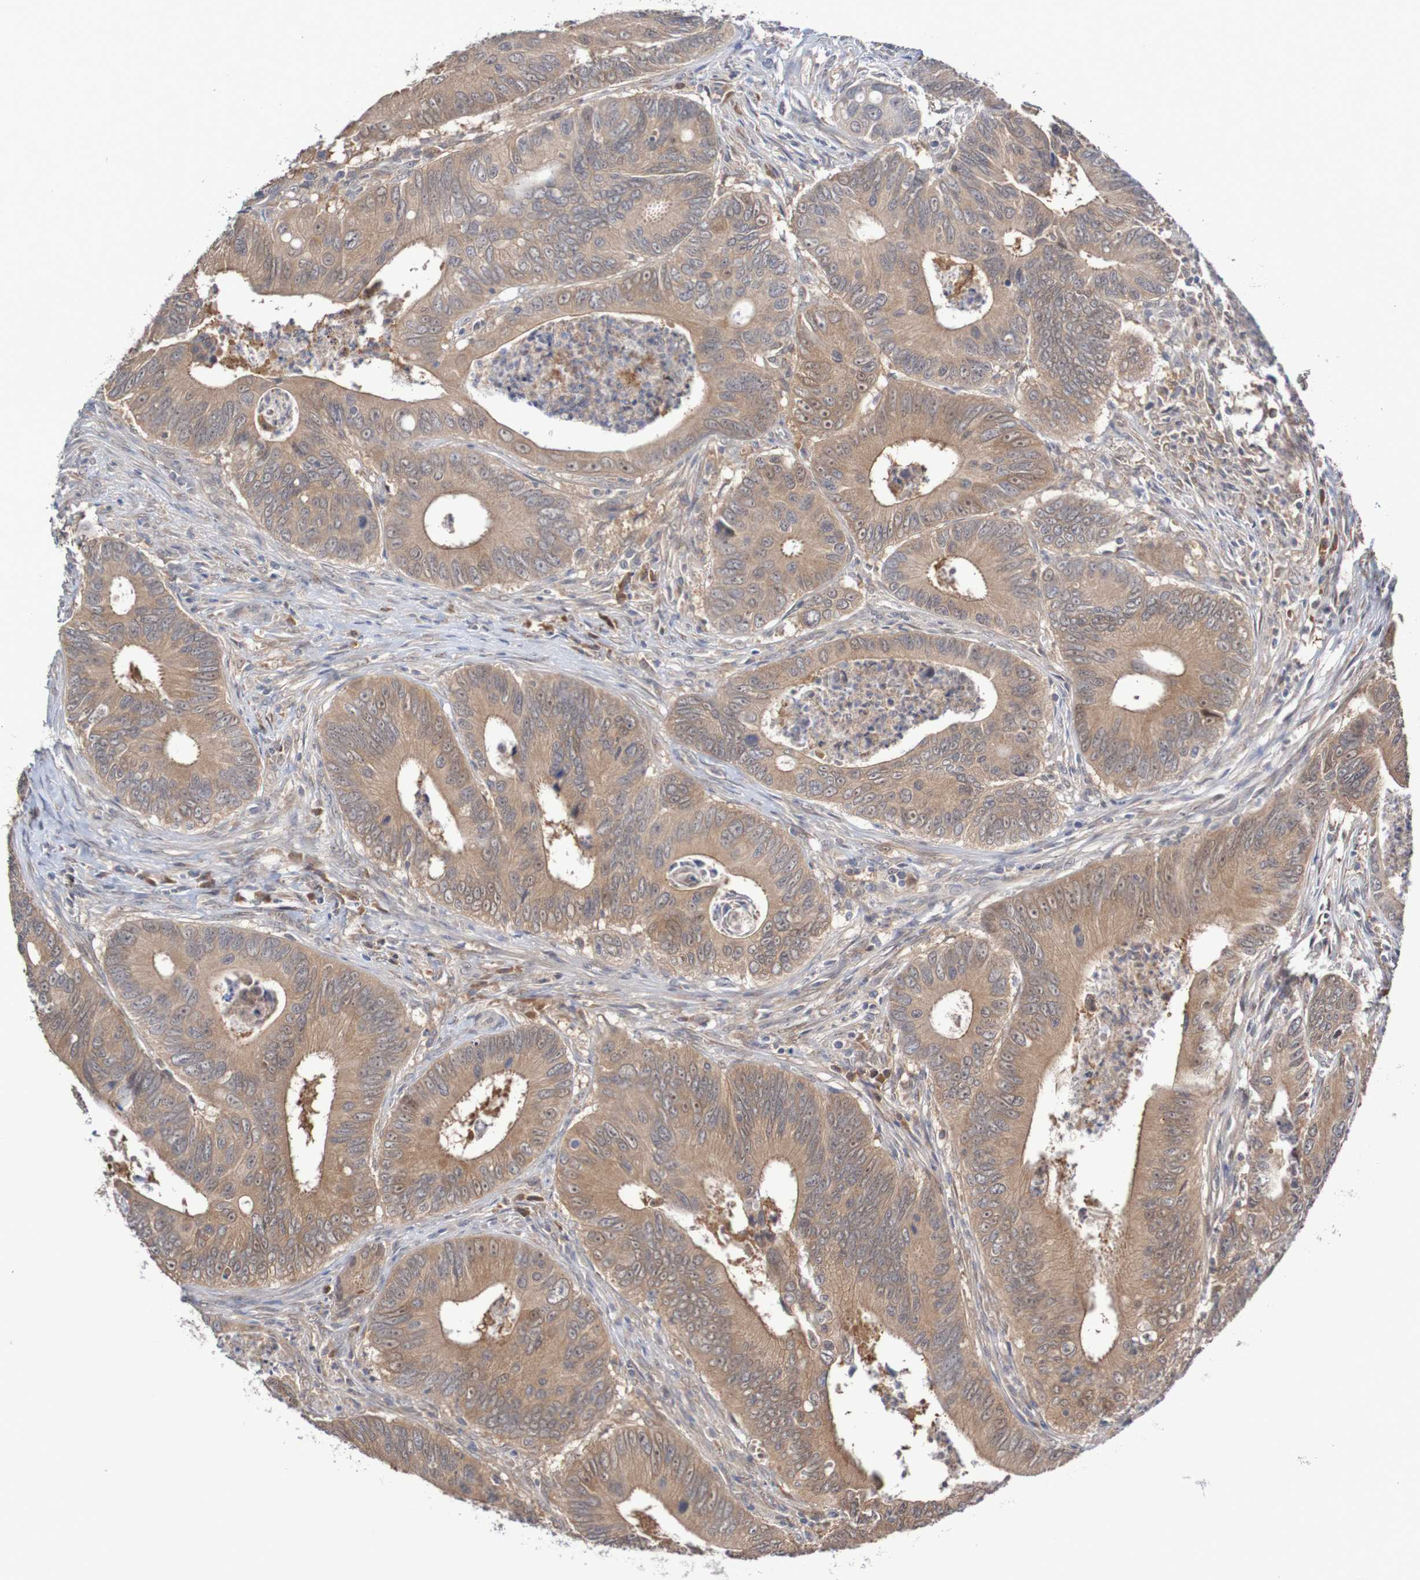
{"staining": {"intensity": "moderate", "quantity": ">75%", "location": "cytoplasmic/membranous"}, "tissue": "colorectal cancer", "cell_type": "Tumor cells", "image_type": "cancer", "snomed": [{"axis": "morphology", "description": "Inflammation, NOS"}, {"axis": "morphology", "description": "Adenocarcinoma, NOS"}, {"axis": "topography", "description": "Colon"}], "caption": "Colorectal cancer stained with a brown dye displays moderate cytoplasmic/membranous positive expression in approximately >75% of tumor cells.", "gene": "PHPT1", "patient": {"sex": "male", "age": 72}}